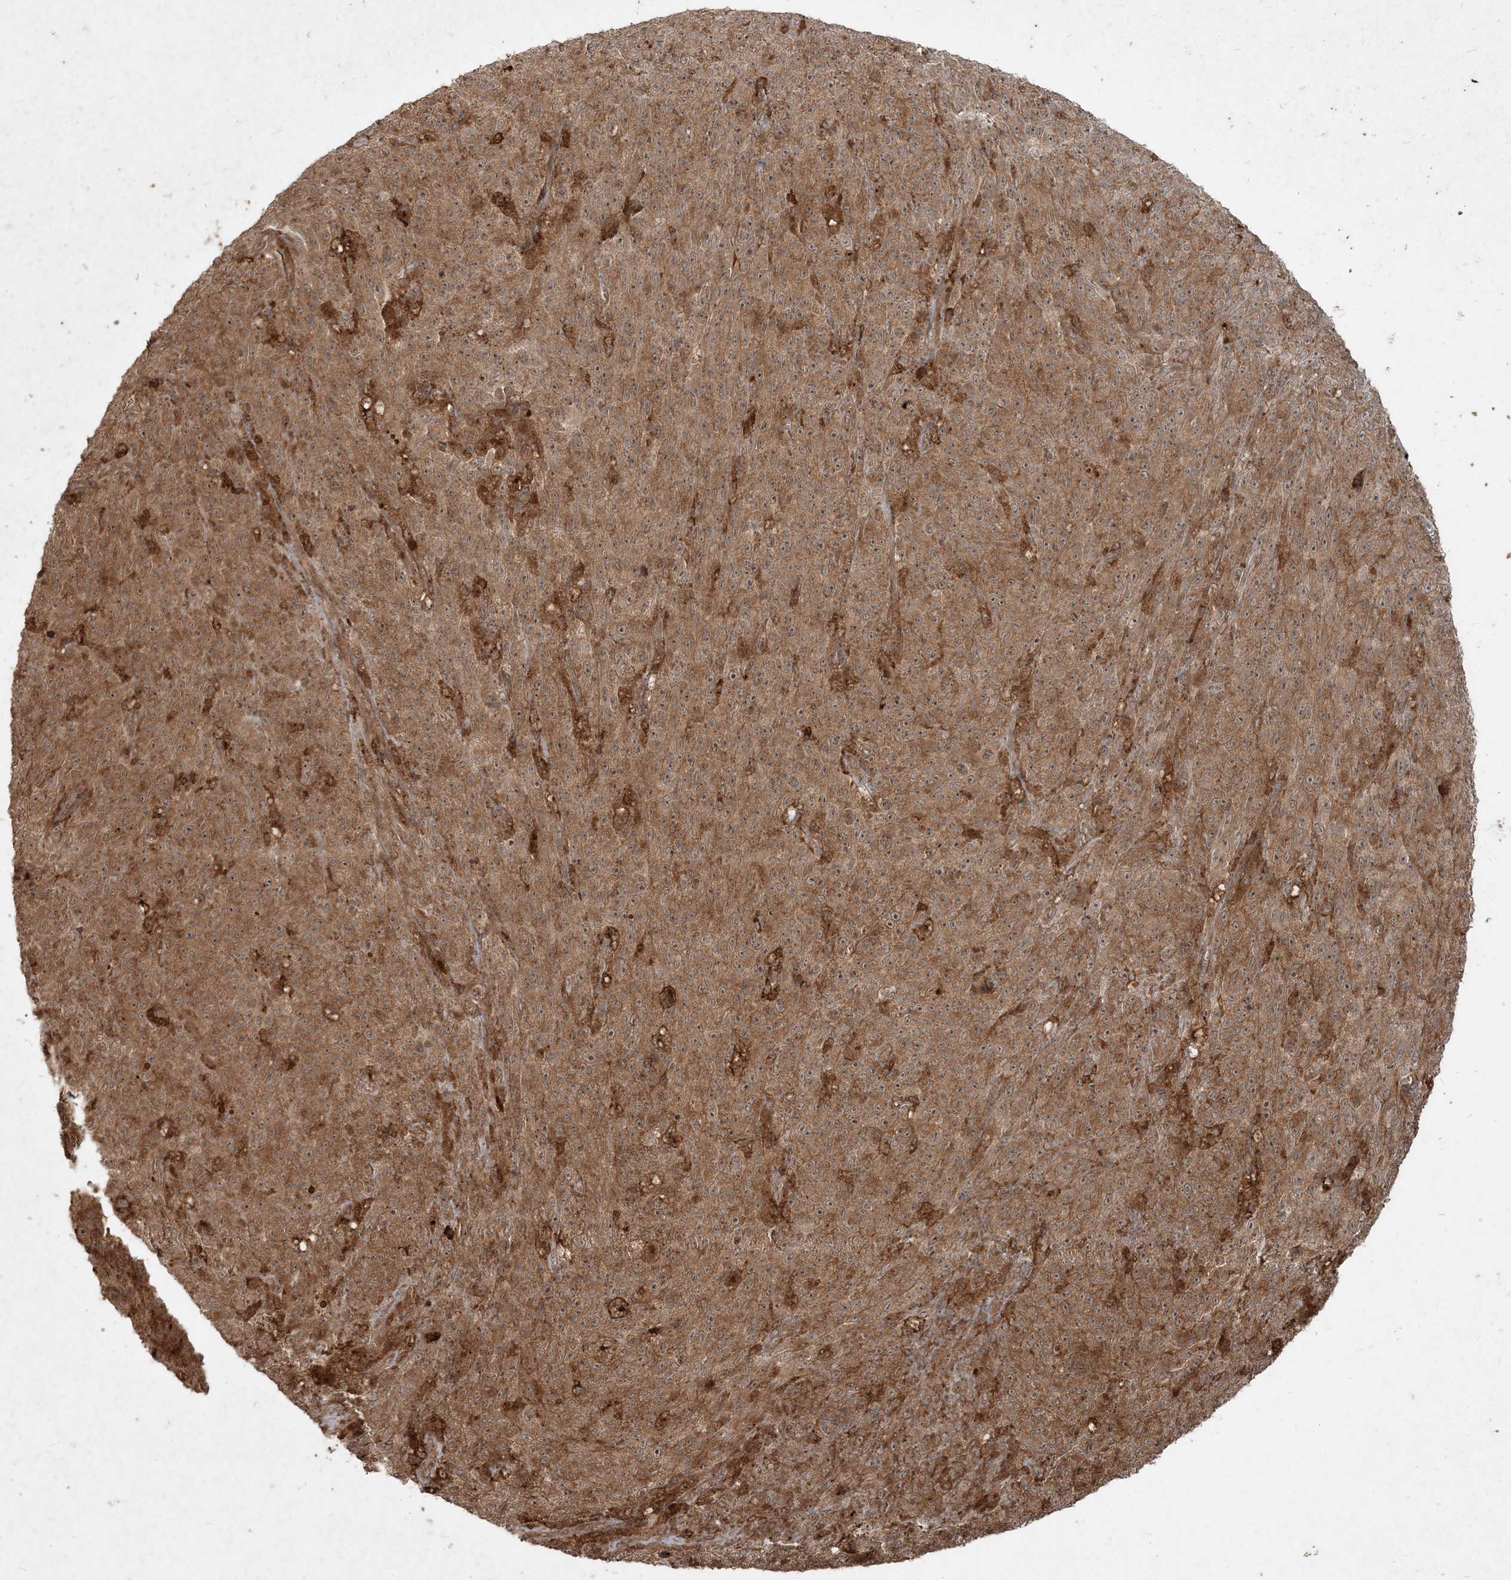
{"staining": {"intensity": "moderate", "quantity": ">75%", "location": "cytoplasmic/membranous"}, "tissue": "melanoma", "cell_type": "Tumor cells", "image_type": "cancer", "snomed": [{"axis": "morphology", "description": "Malignant melanoma, NOS"}, {"axis": "topography", "description": "Skin"}], "caption": "Immunohistochemistry (IHC) of human malignant melanoma reveals medium levels of moderate cytoplasmic/membranous positivity in approximately >75% of tumor cells.", "gene": "NARS1", "patient": {"sex": "female", "age": 82}}